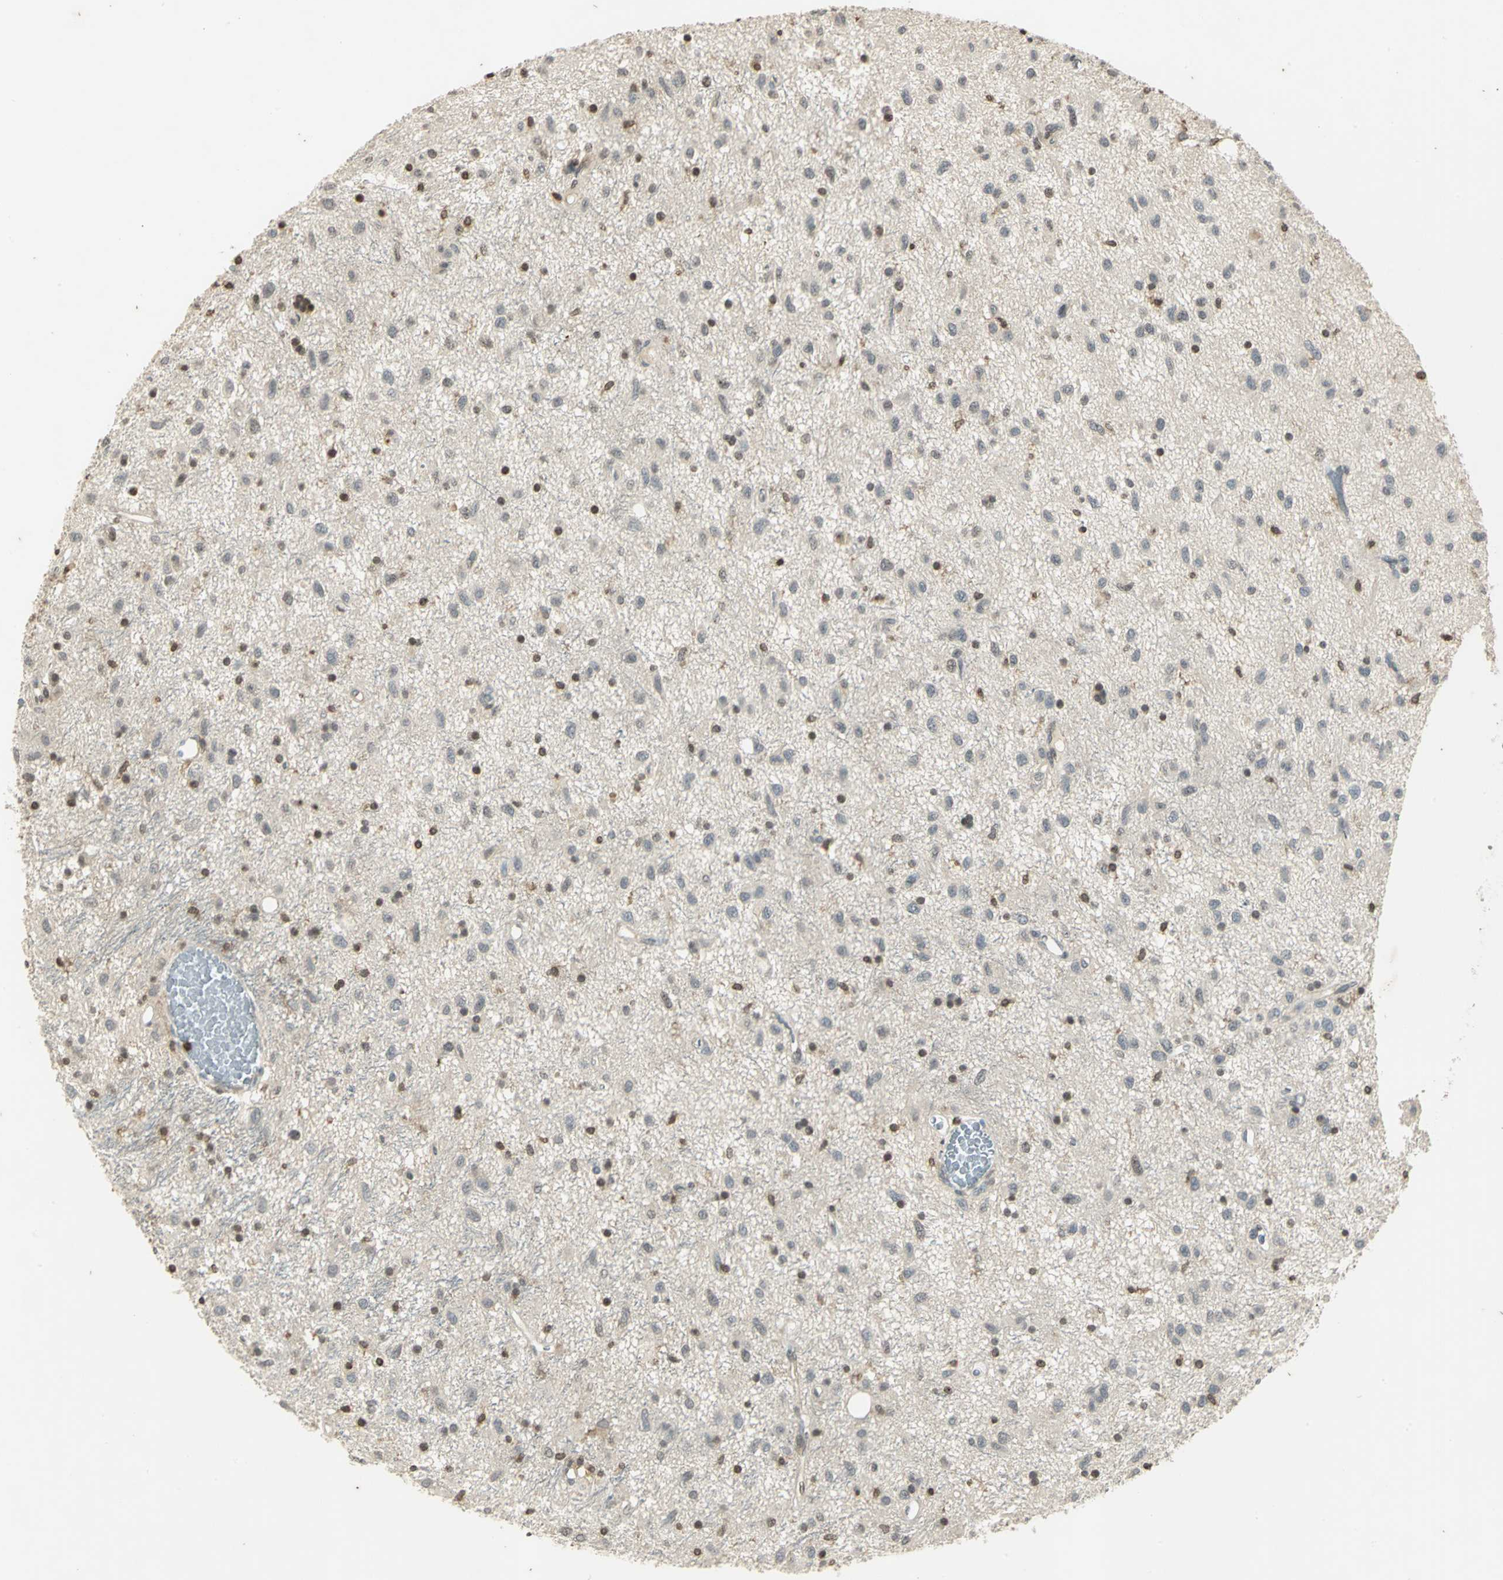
{"staining": {"intensity": "weak", "quantity": "<25%", "location": "nuclear"}, "tissue": "glioma", "cell_type": "Tumor cells", "image_type": "cancer", "snomed": [{"axis": "morphology", "description": "Glioma, malignant, Low grade"}, {"axis": "topography", "description": "Brain"}], "caption": "Glioma was stained to show a protein in brown. There is no significant expression in tumor cells. Nuclei are stained in blue.", "gene": "IL16", "patient": {"sex": "male", "age": 77}}